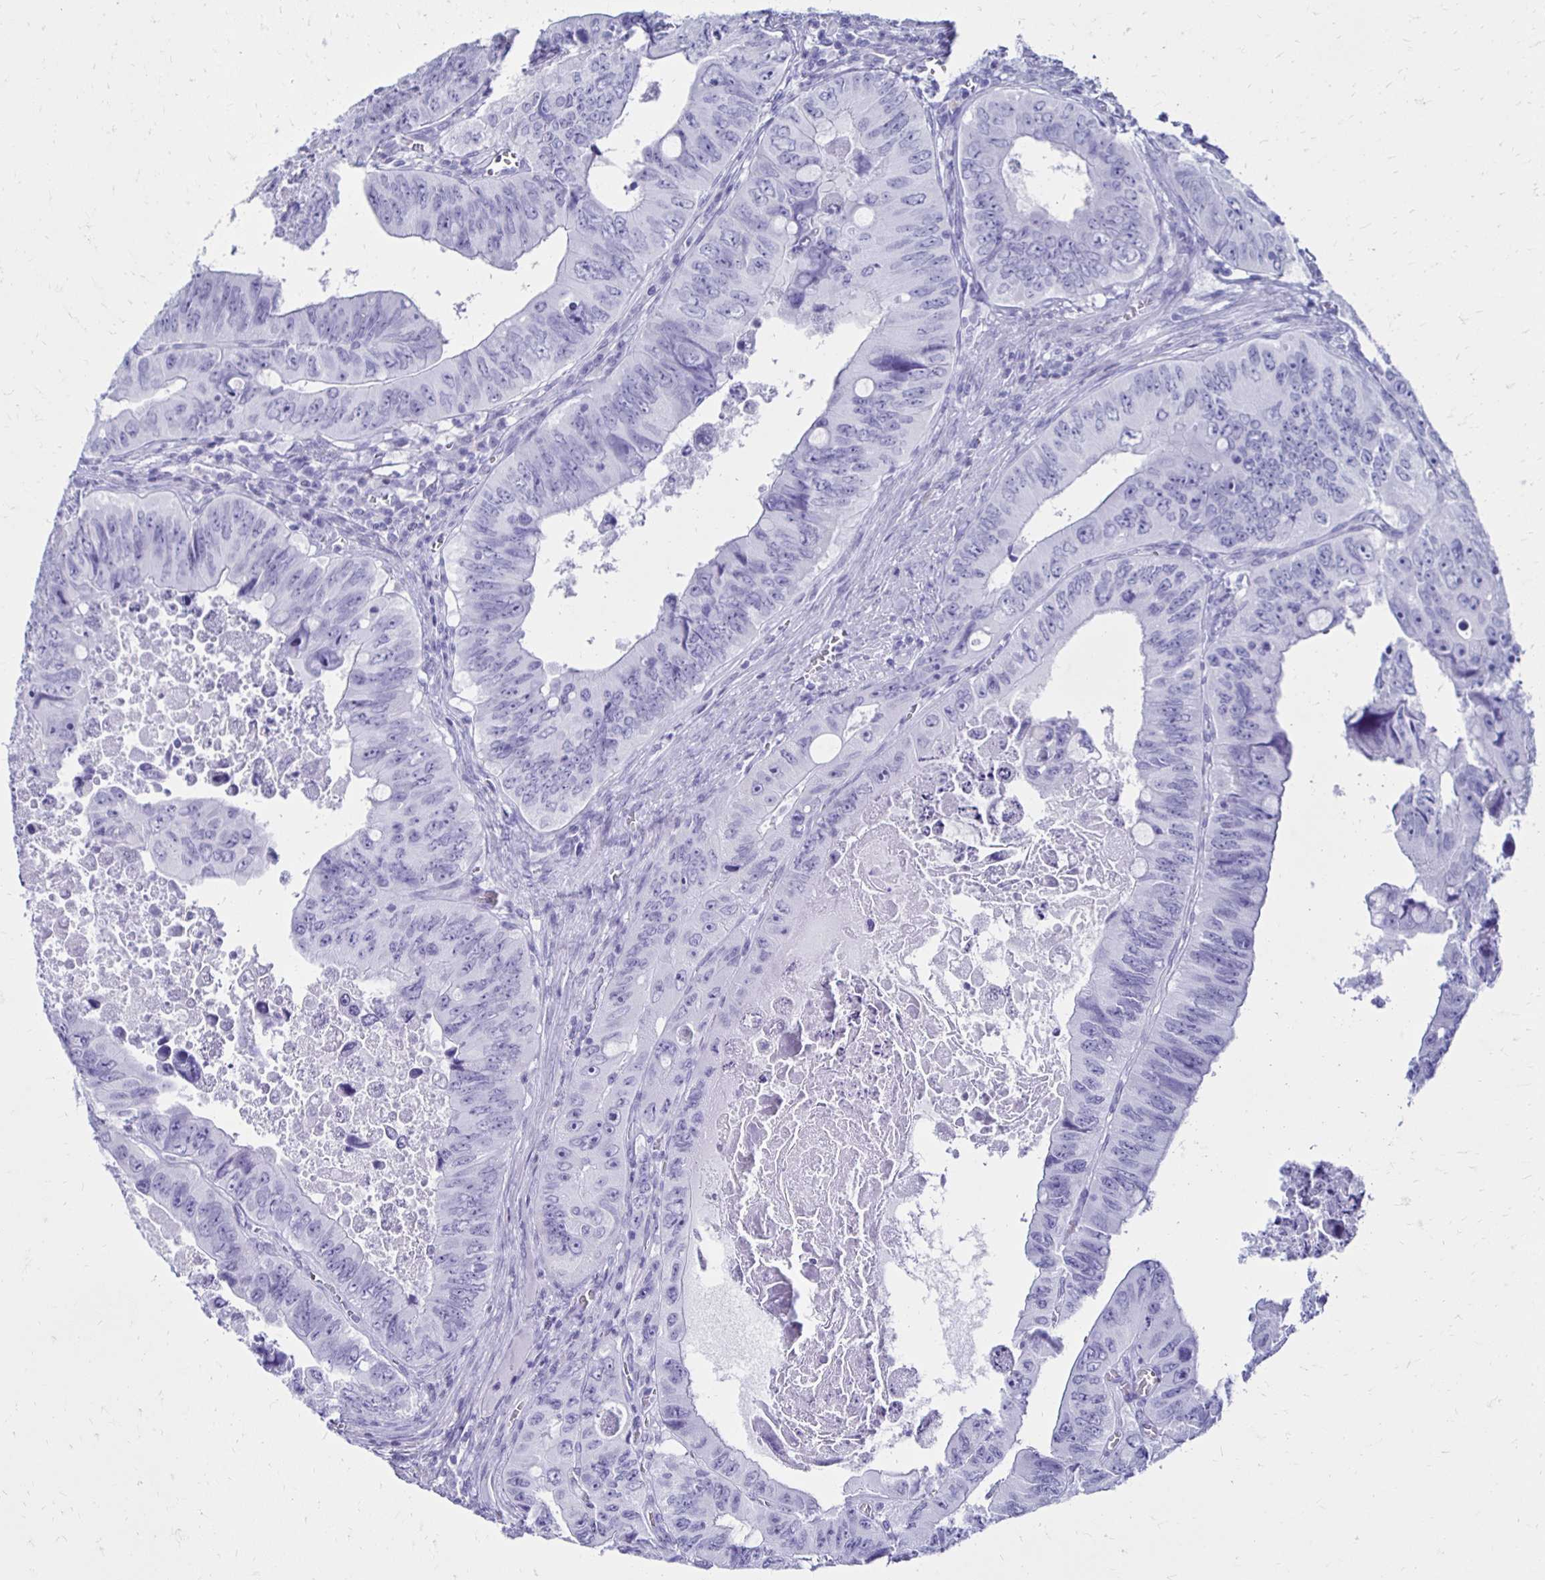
{"staining": {"intensity": "negative", "quantity": "none", "location": "none"}, "tissue": "colorectal cancer", "cell_type": "Tumor cells", "image_type": "cancer", "snomed": [{"axis": "morphology", "description": "Adenocarcinoma, NOS"}, {"axis": "topography", "description": "Colon"}], "caption": "Photomicrograph shows no protein expression in tumor cells of colorectal cancer tissue.", "gene": "CST5", "patient": {"sex": "female", "age": 84}}